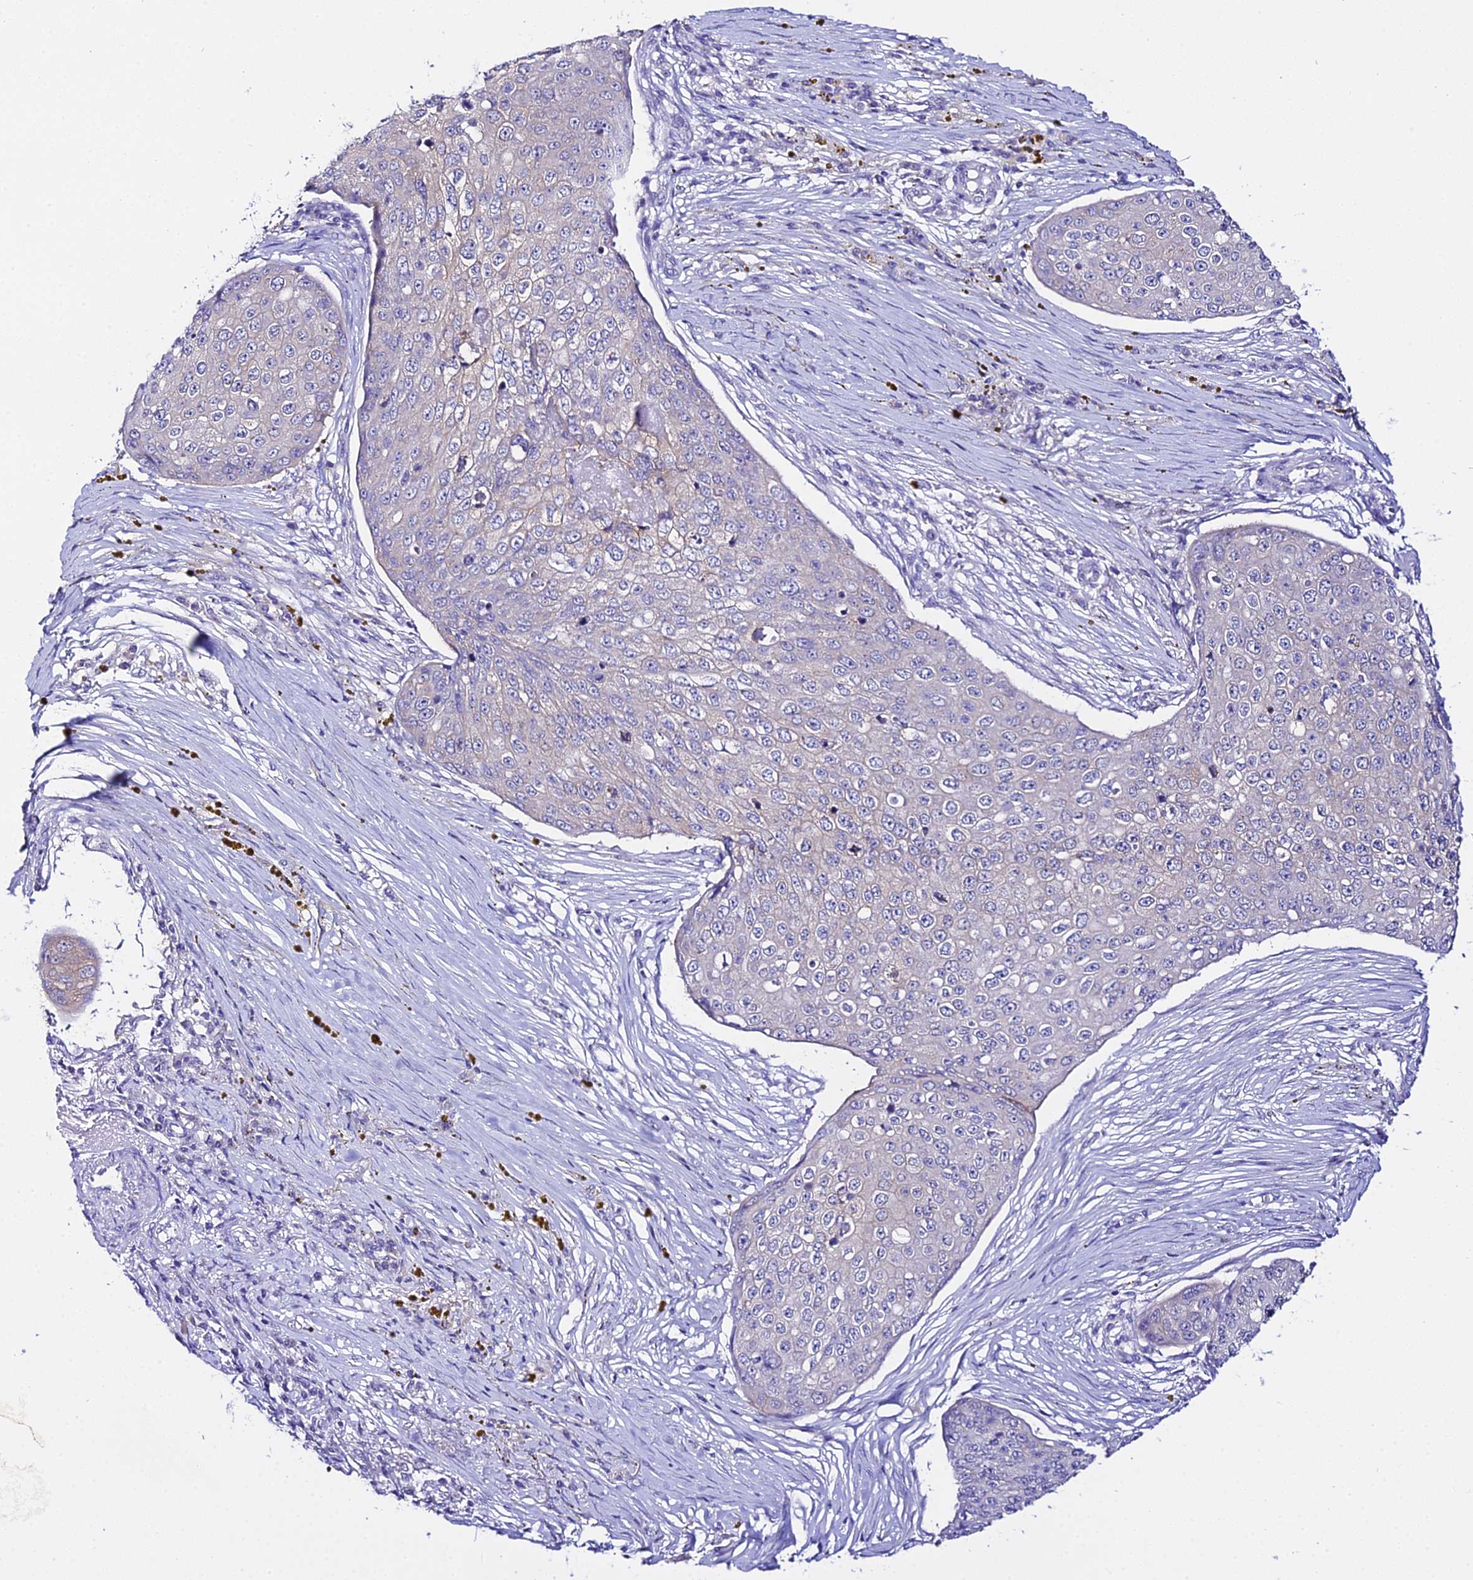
{"staining": {"intensity": "moderate", "quantity": "<25%", "location": "cytoplasmic/membranous"}, "tissue": "skin cancer", "cell_type": "Tumor cells", "image_type": "cancer", "snomed": [{"axis": "morphology", "description": "Squamous cell carcinoma, NOS"}, {"axis": "topography", "description": "Skin"}], "caption": "Skin squamous cell carcinoma tissue shows moderate cytoplasmic/membranous positivity in about <25% of tumor cells, visualized by immunohistochemistry.", "gene": "ATG16L2", "patient": {"sex": "male", "age": 71}}